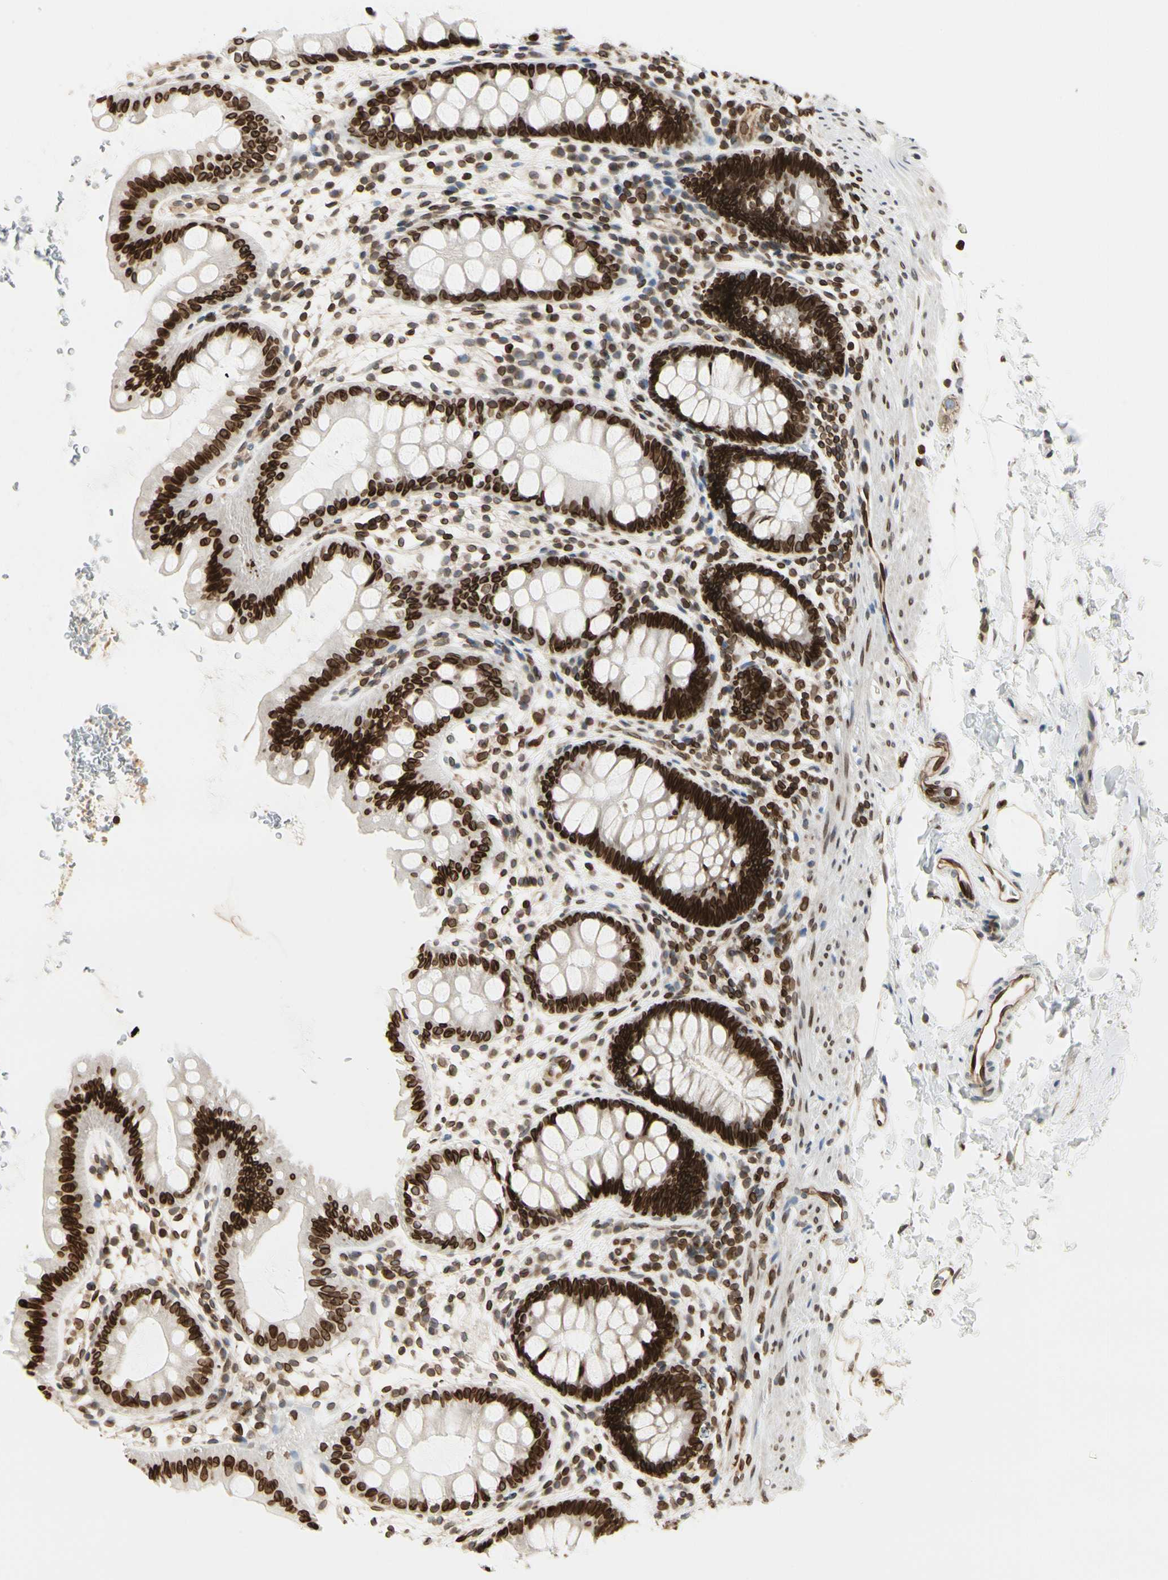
{"staining": {"intensity": "strong", "quantity": ">75%", "location": "cytoplasmic/membranous,nuclear"}, "tissue": "rectum", "cell_type": "Glandular cells", "image_type": "normal", "snomed": [{"axis": "morphology", "description": "Normal tissue, NOS"}, {"axis": "topography", "description": "Rectum"}], "caption": "Immunohistochemical staining of normal rectum exhibits high levels of strong cytoplasmic/membranous,nuclear expression in approximately >75% of glandular cells. The protein is shown in brown color, while the nuclei are stained blue.", "gene": "TMPO", "patient": {"sex": "female", "age": 24}}